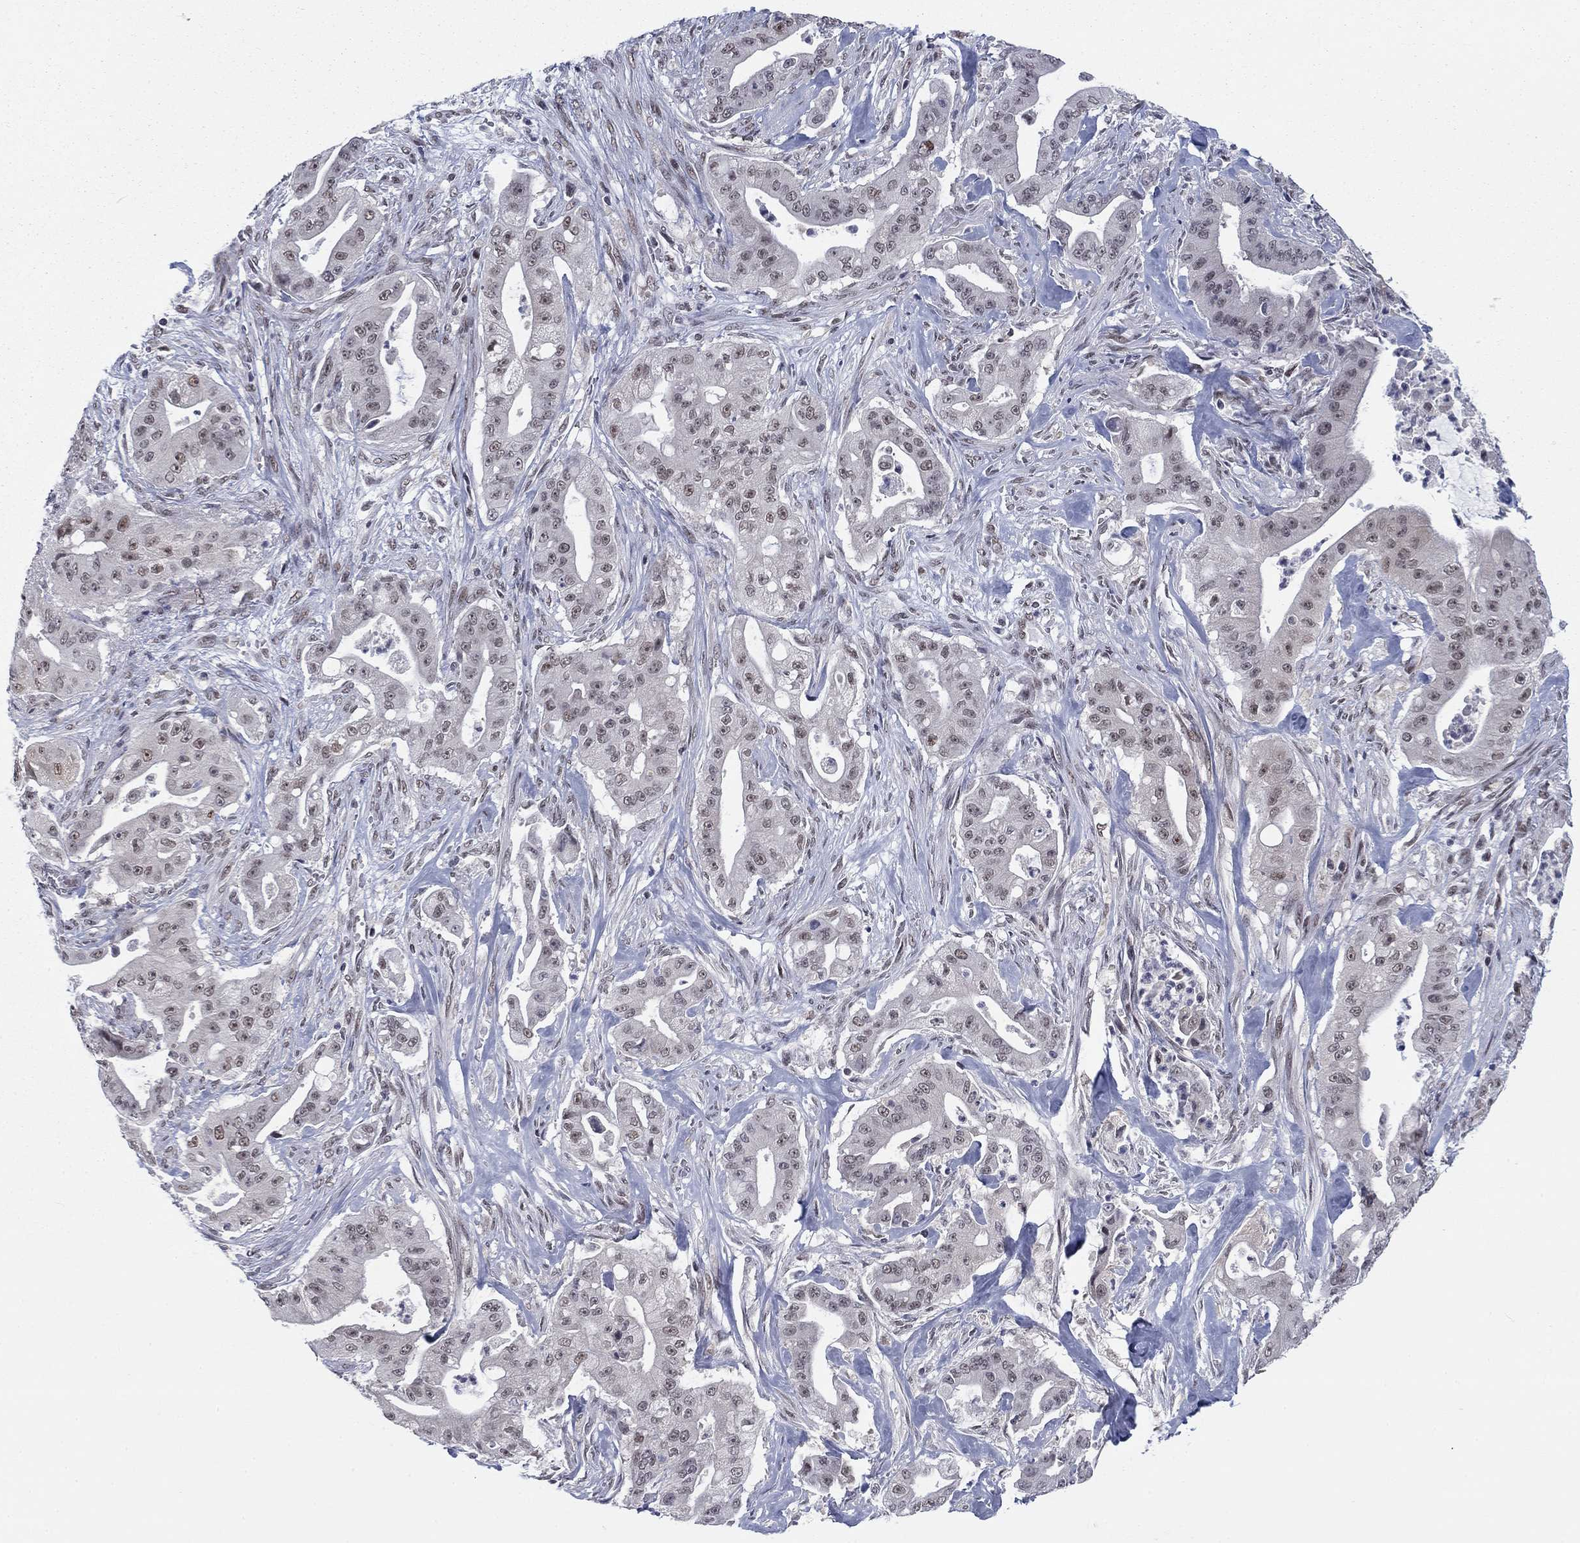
{"staining": {"intensity": "negative", "quantity": "none", "location": "none"}, "tissue": "pancreatic cancer", "cell_type": "Tumor cells", "image_type": "cancer", "snomed": [{"axis": "morphology", "description": "Normal tissue, NOS"}, {"axis": "morphology", "description": "Inflammation, NOS"}, {"axis": "morphology", "description": "Adenocarcinoma, NOS"}, {"axis": "topography", "description": "Pancreas"}], "caption": "Immunohistochemical staining of human pancreatic cancer (adenocarcinoma) exhibits no significant positivity in tumor cells.", "gene": "FYTTD1", "patient": {"sex": "male", "age": 57}}